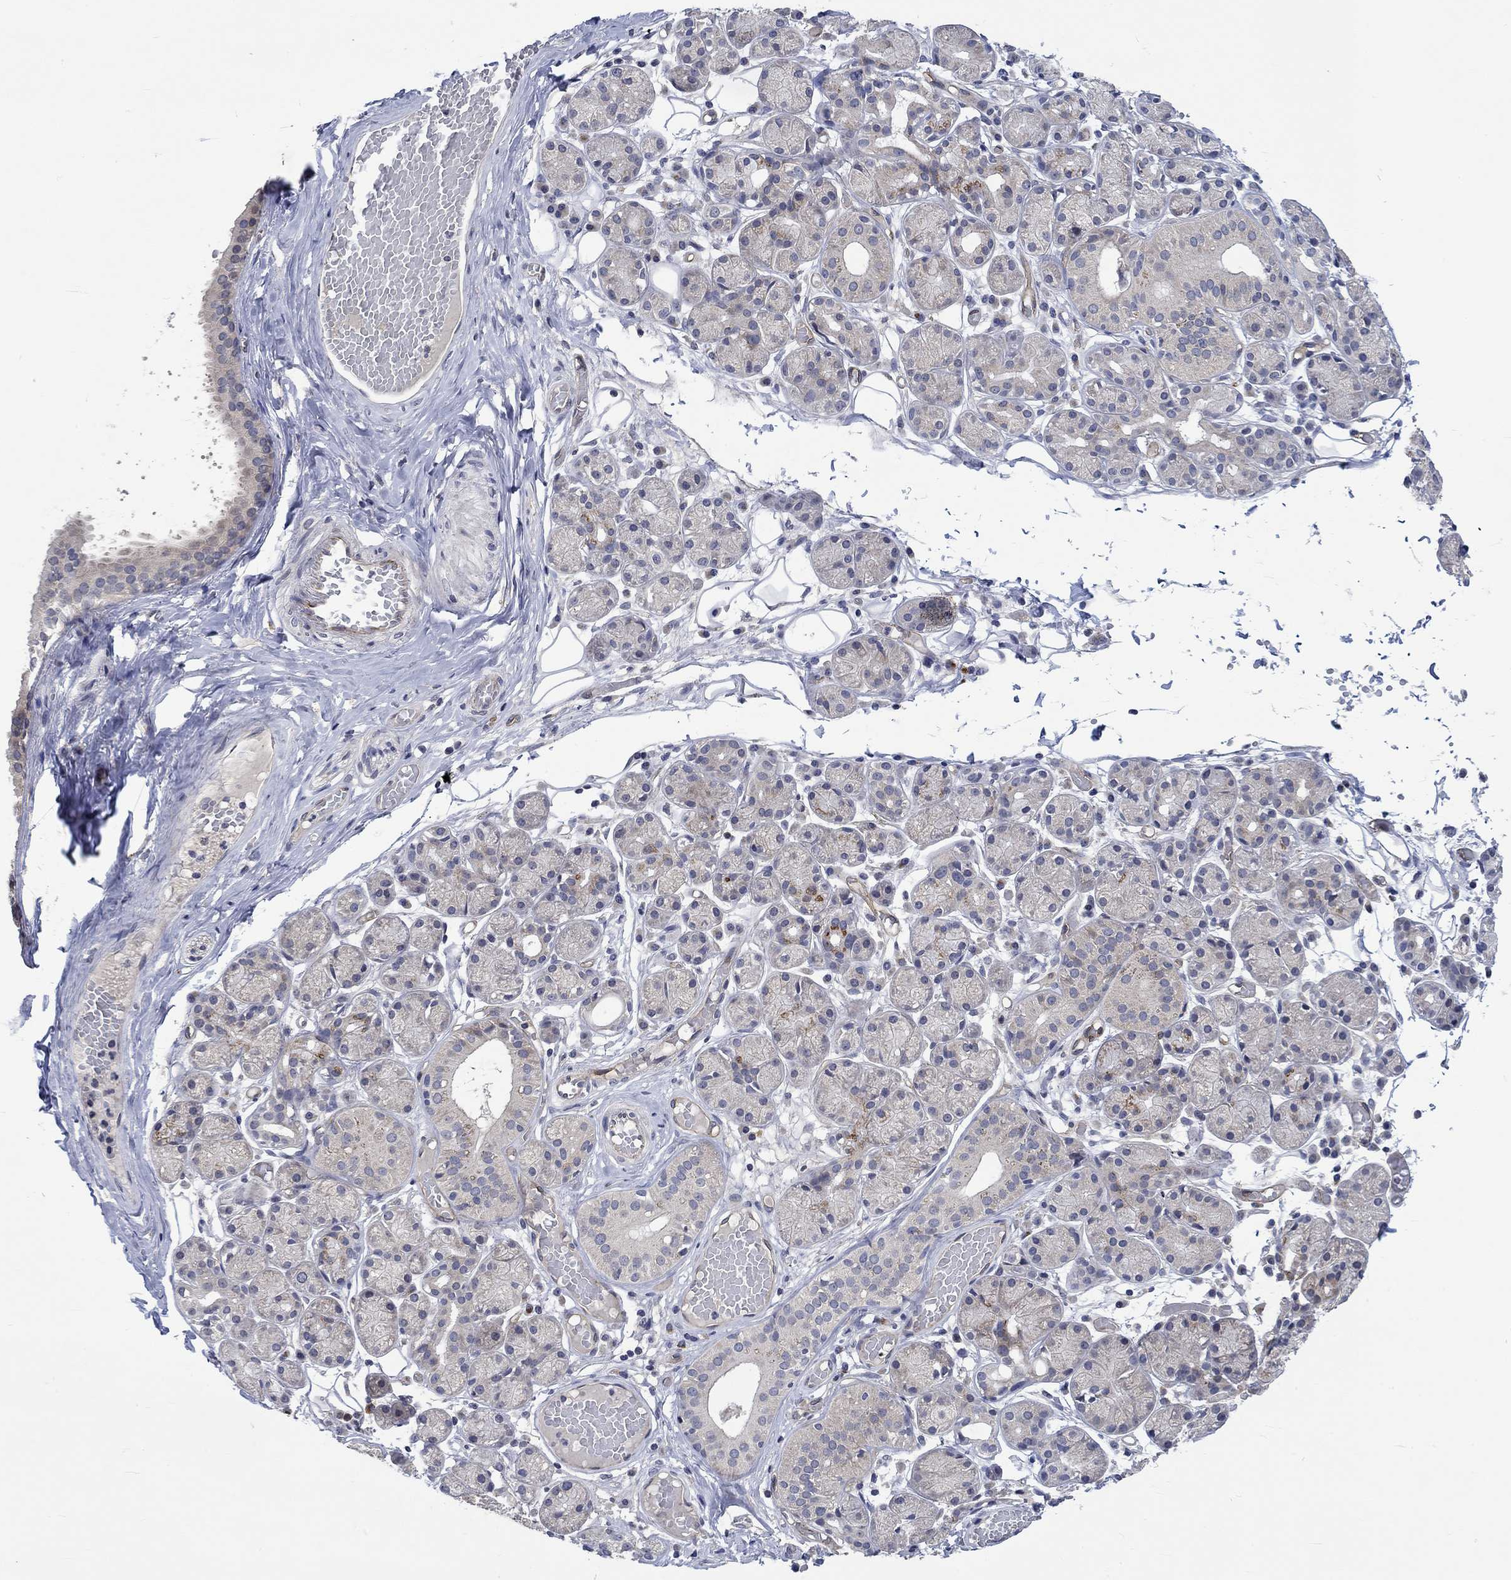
{"staining": {"intensity": "negative", "quantity": "none", "location": "none"}, "tissue": "salivary gland", "cell_type": "Glandular cells", "image_type": "normal", "snomed": [{"axis": "morphology", "description": "Normal tissue, NOS"}, {"axis": "topography", "description": "Salivary gland"}, {"axis": "topography", "description": "Peripheral nerve tissue"}], "caption": "Normal salivary gland was stained to show a protein in brown. There is no significant staining in glandular cells. The staining was performed using DAB to visualize the protein expression in brown, while the nuclei were stained in blue with hematoxylin (Magnification: 20x).", "gene": "GJA5", "patient": {"sex": "male", "age": 71}}